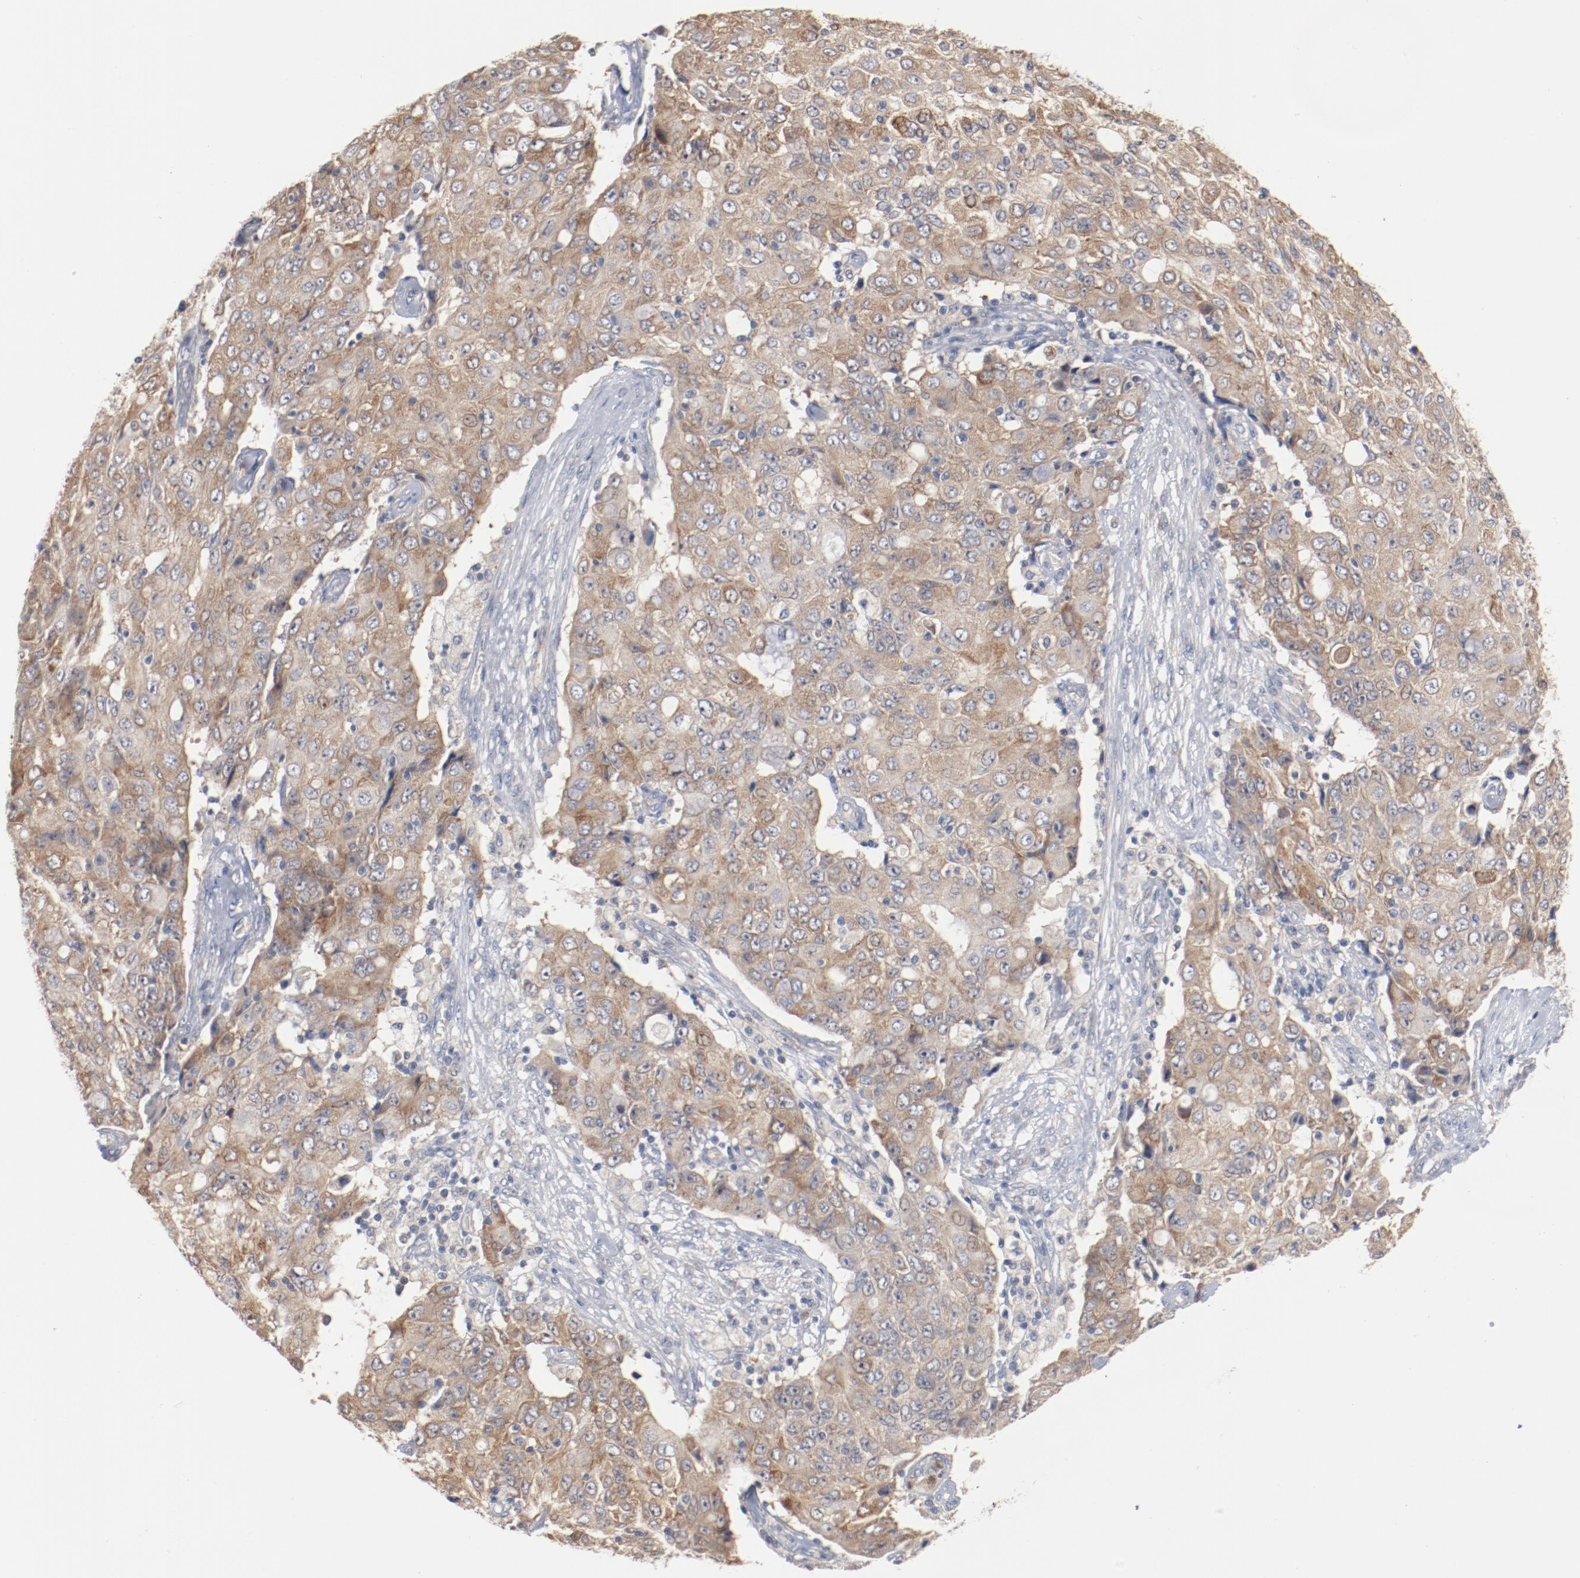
{"staining": {"intensity": "moderate", "quantity": ">75%", "location": "cytoplasmic/membranous"}, "tissue": "ovarian cancer", "cell_type": "Tumor cells", "image_type": "cancer", "snomed": [{"axis": "morphology", "description": "Carcinoma, endometroid"}, {"axis": "topography", "description": "Ovary"}], "caption": "An immunohistochemistry (IHC) histopathology image of tumor tissue is shown. Protein staining in brown shows moderate cytoplasmic/membranous positivity in endometroid carcinoma (ovarian) within tumor cells. (brown staining indicates protein expression, while blue staining denotes nuclei).", "gene": "RNASE11", "patient": {"sex": "female", "age": 42}}